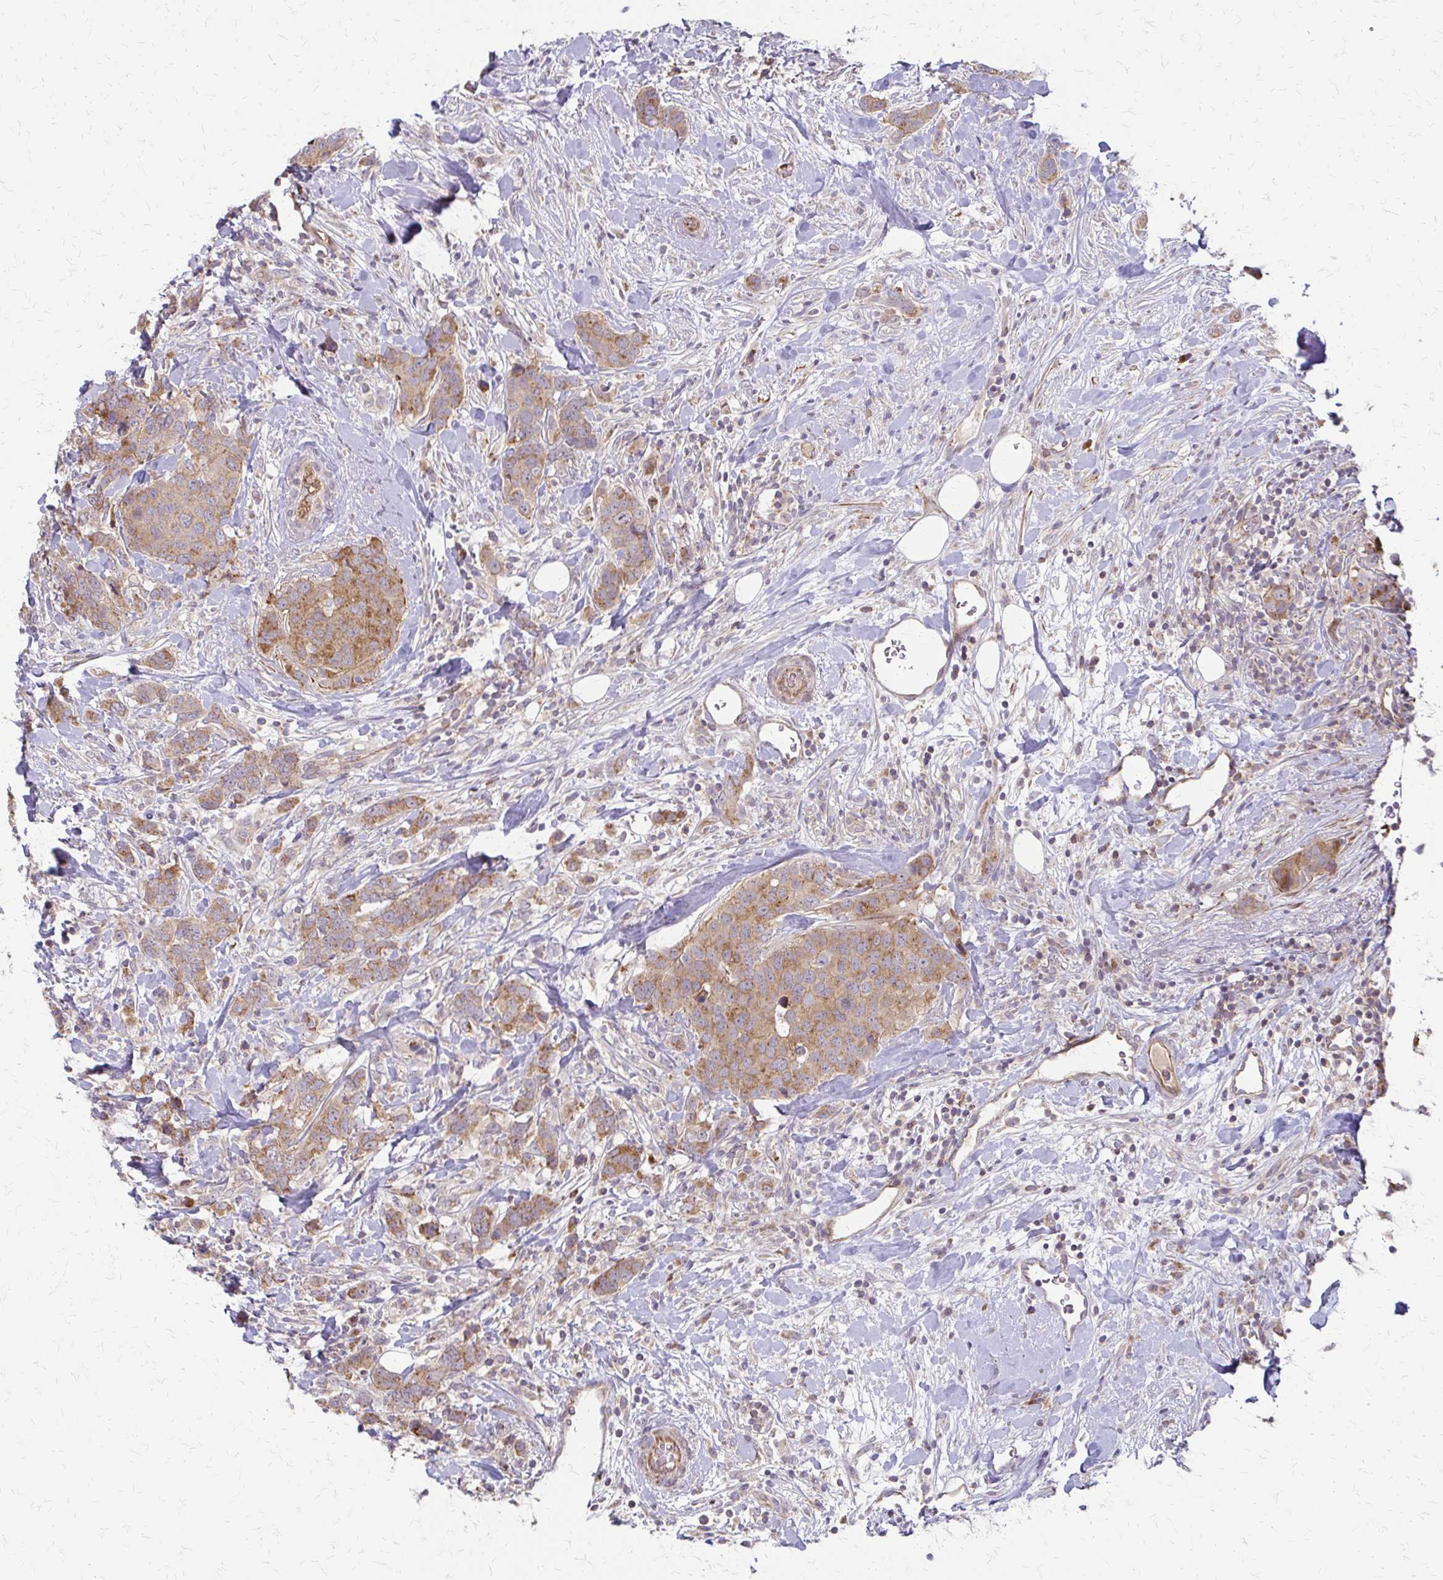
{"staining": {"intensity": "moderate", "quantity": ">75%", "location": "cytoplasmic/membranous"}, "tissue": "breast cancer", "cell_type": "Tumor cells", "image_type": "cancer", "snomed": [{"axis": "morphology", "description": "Lobular carcinoma"}, {"axis": "topography", "description": "Breast"}], "caption": "Breast lobular carcinoma tissue exhibits moderate cytoplasmic/membranous expression in about >75% of tumor cells", "gene": "ZNF383", "patient": {"sex": "female", "age": 59}}